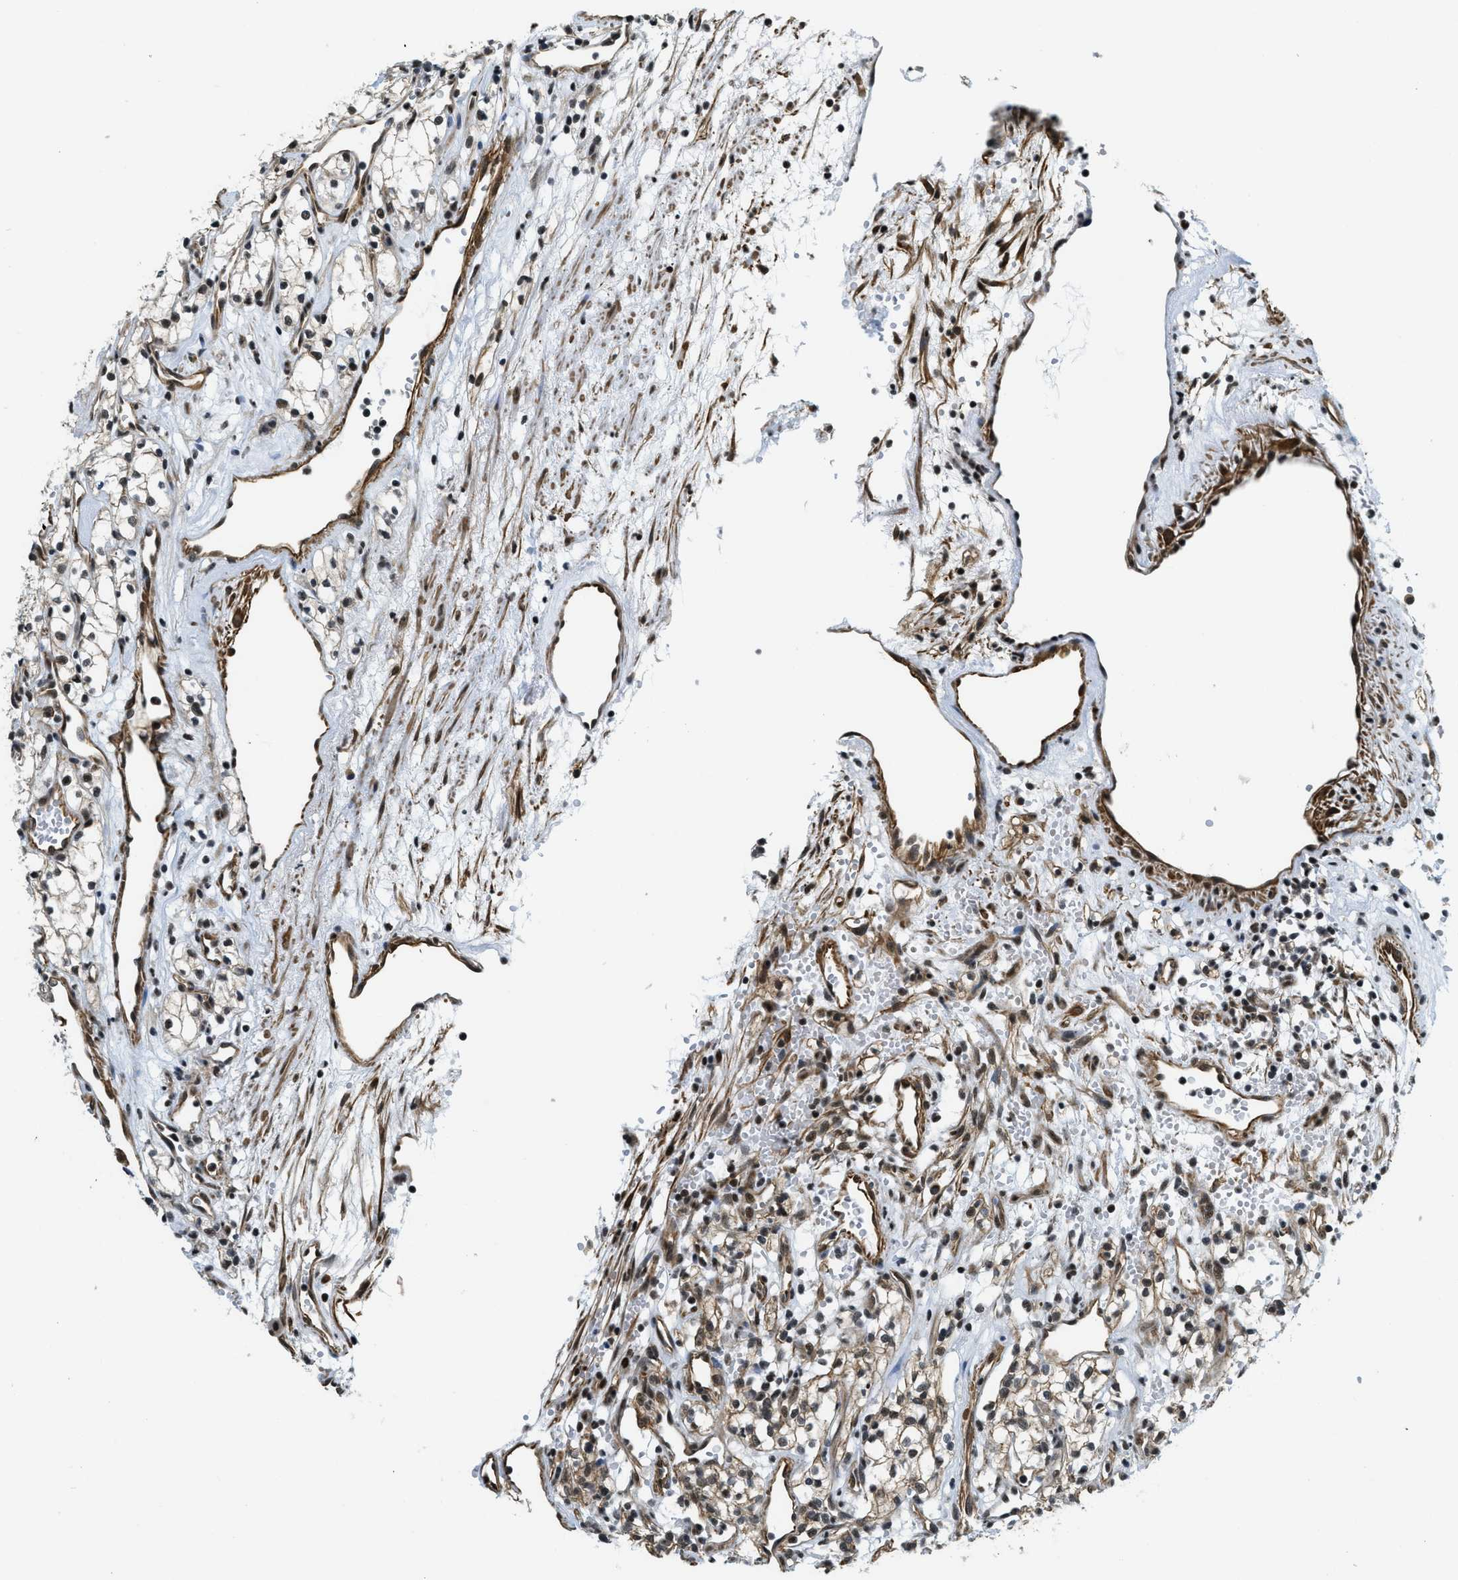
{"staining": {"intensity": "moderate", "quantity": ">75%", "location": "cytoplasmic/membranous,nuclear"}, "tissue": "renal cancer", "cell_type": "Tumor cells", "image_type": "cancer", "snomed": [{"axis": "morphology", "description": "Adenocarcinoma, NOS"}, {"axis": "topography", "description": "Kidney"}], "caption": "The micrograph shows a brown stain indicating the presence of a protein in the cytoplasmic/membranous and nuclear of tumor cells in renal cancer.", "gene": "CFAP36", "patient": {"sex": "male", "age": 59}}